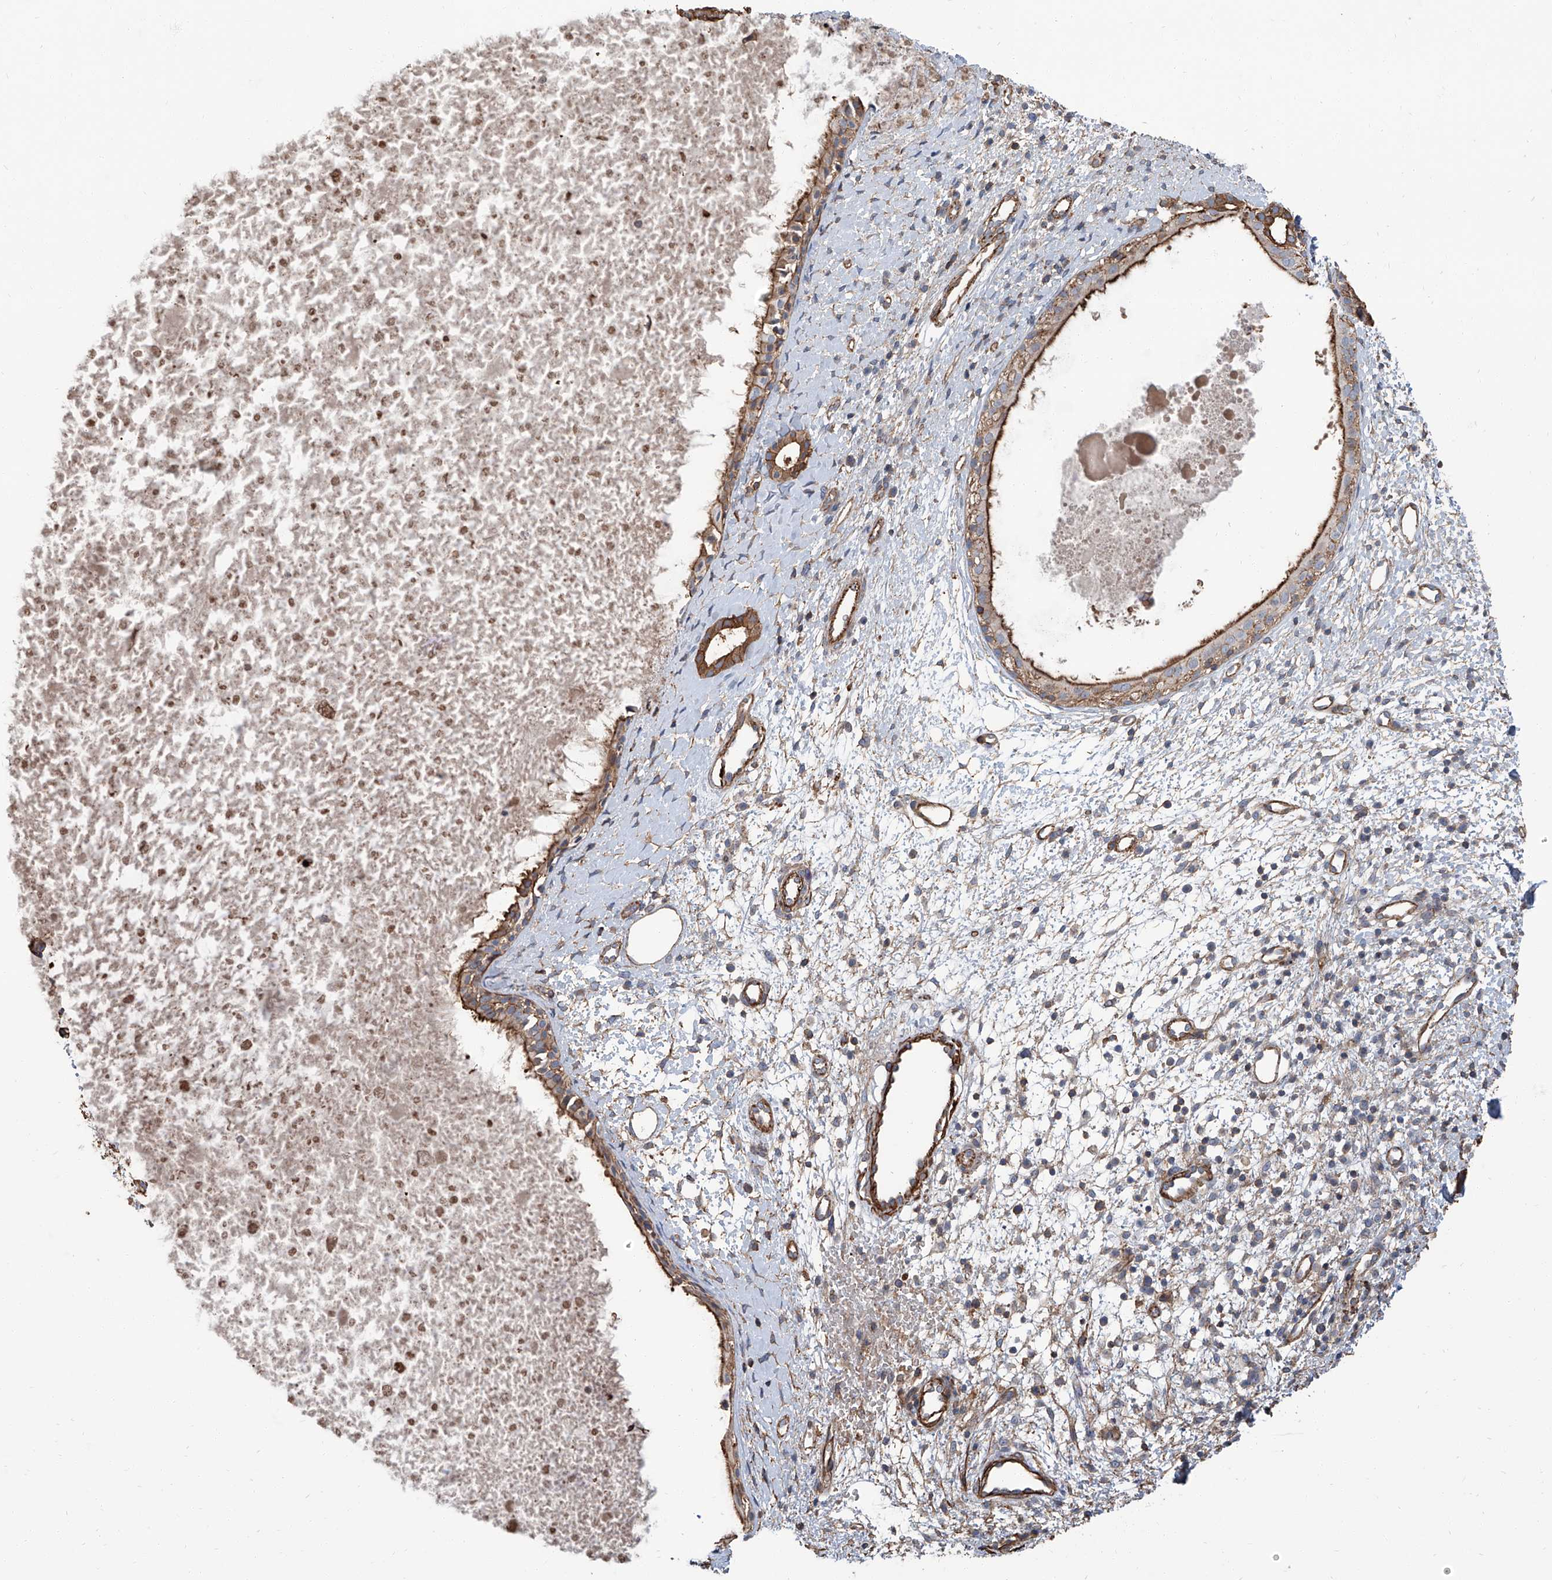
{"staining": {"intensity": "moderate", "quantity": "25%-75%", "location": "cytoplasmic/membranous"}, "tissue": "nasopharynx", "cell_type": "Respiratory epithelial cells", "image_type": "normal", "snomed": [{"axis": "morphology", "description": "Normal tissue, NOS"}, {"axis": "topography", "description": "Nasopharynx"}], "caption": "Moderate cytoplasmic/membranous positivity for a protein is appreciated in approximately 25%-75% of respiratory epithelial cells of normal nasopharynx using immunohistochemistry (IHC).", "gene": "PIEZO2", "patient": {"sex": "male", "age": 22}}